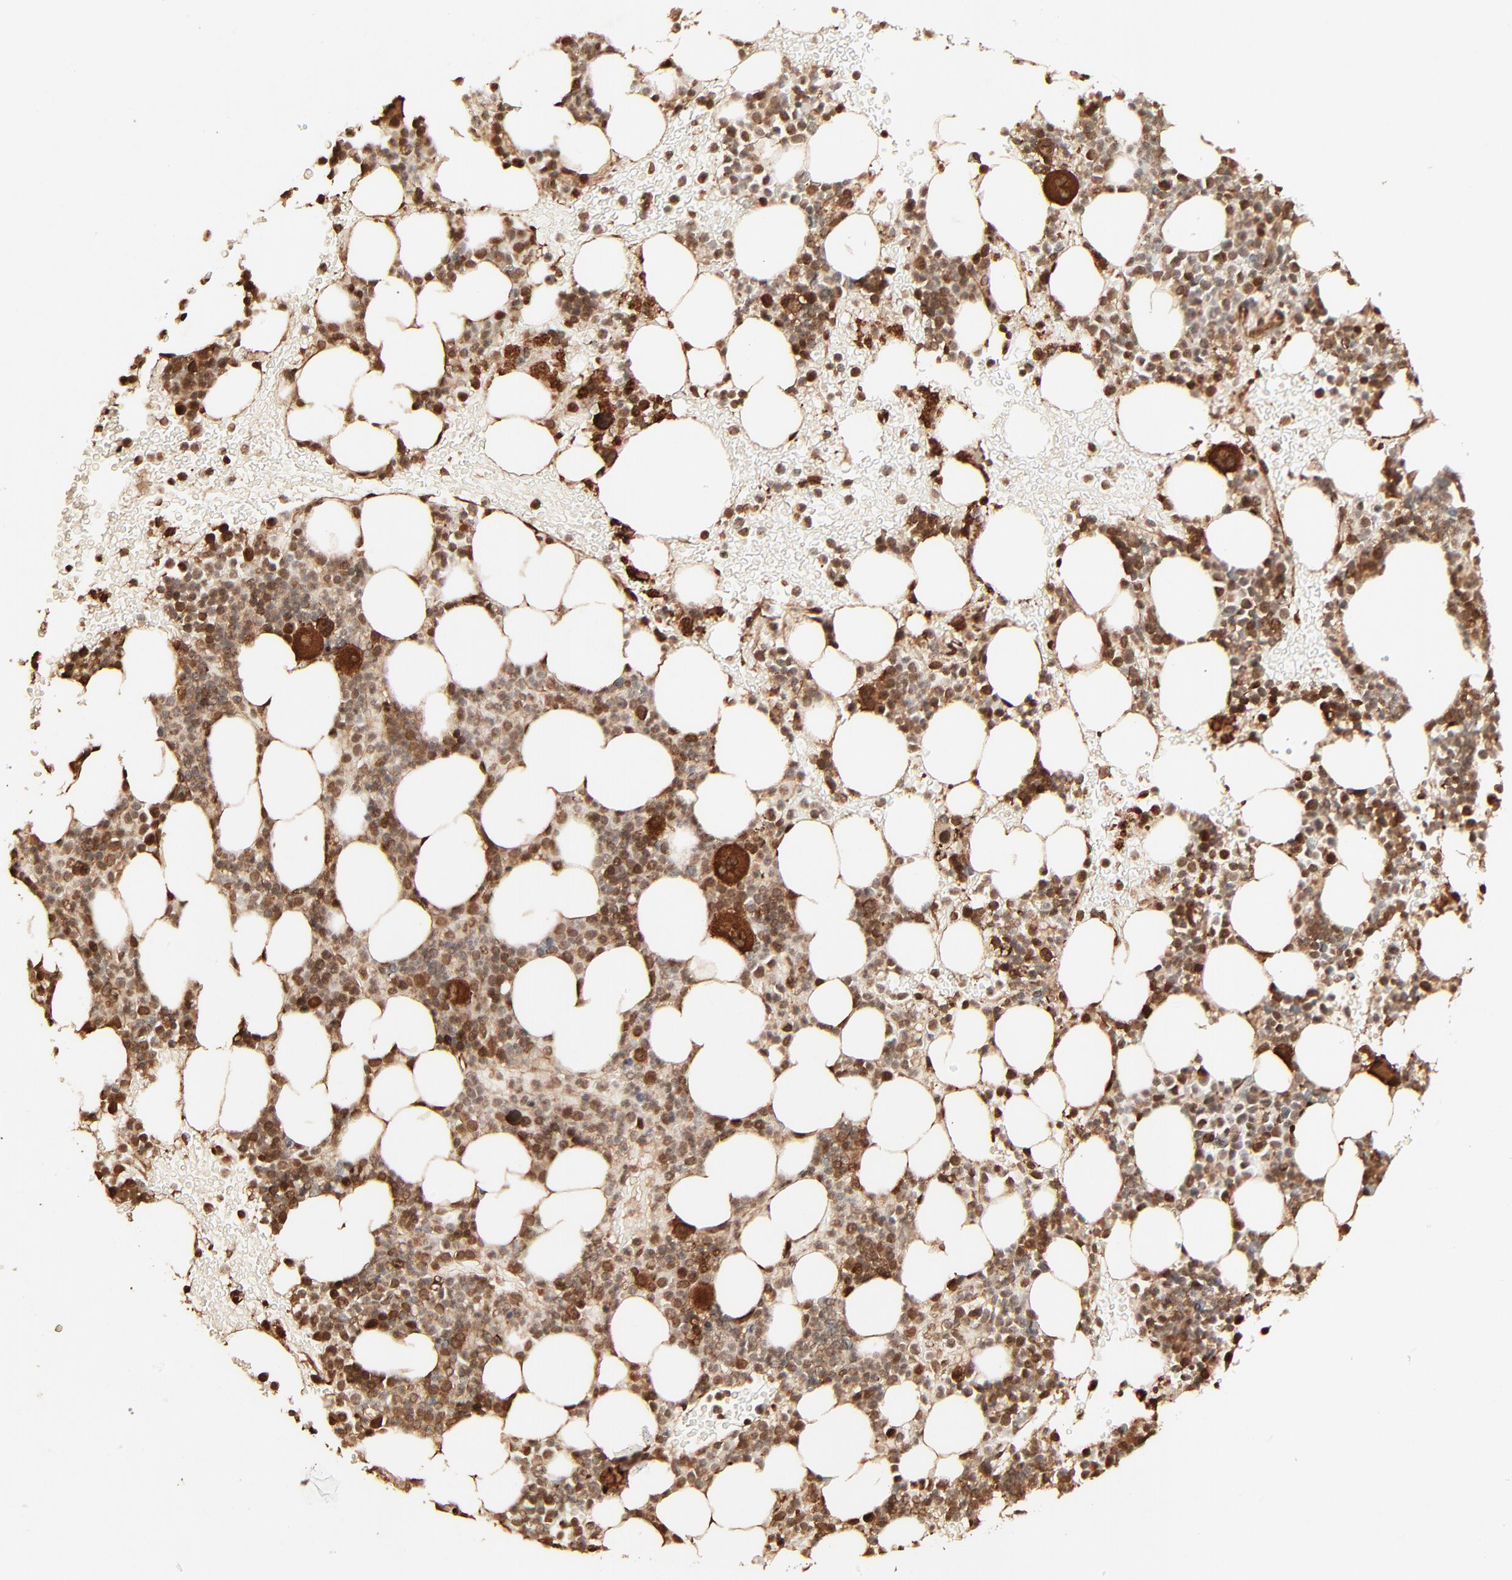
{"staining": {"intensity": "strong", "quantity": "25%-75%", "location": "cytoplasmic/membranous"}, "tissue": "bone marrow", "cell_type": "Hematopoietic cells", "image_type": "normal", "snomed": [{"axis": "morphology", "description": "Normal tissue, NOS"}, {"axis": "topography", "description": "Bone marrow"}], "caption": "Protein staining demonstrates strong cytoplasmic/membranous positivity in about 25%-75% of hematopoietic cells in benign bone marrow. (DAB IHC, brown staining for protein, blue staining for nuclei).", "gene": "FAM227A", "patient": {"sex": "male", "age": 17}}